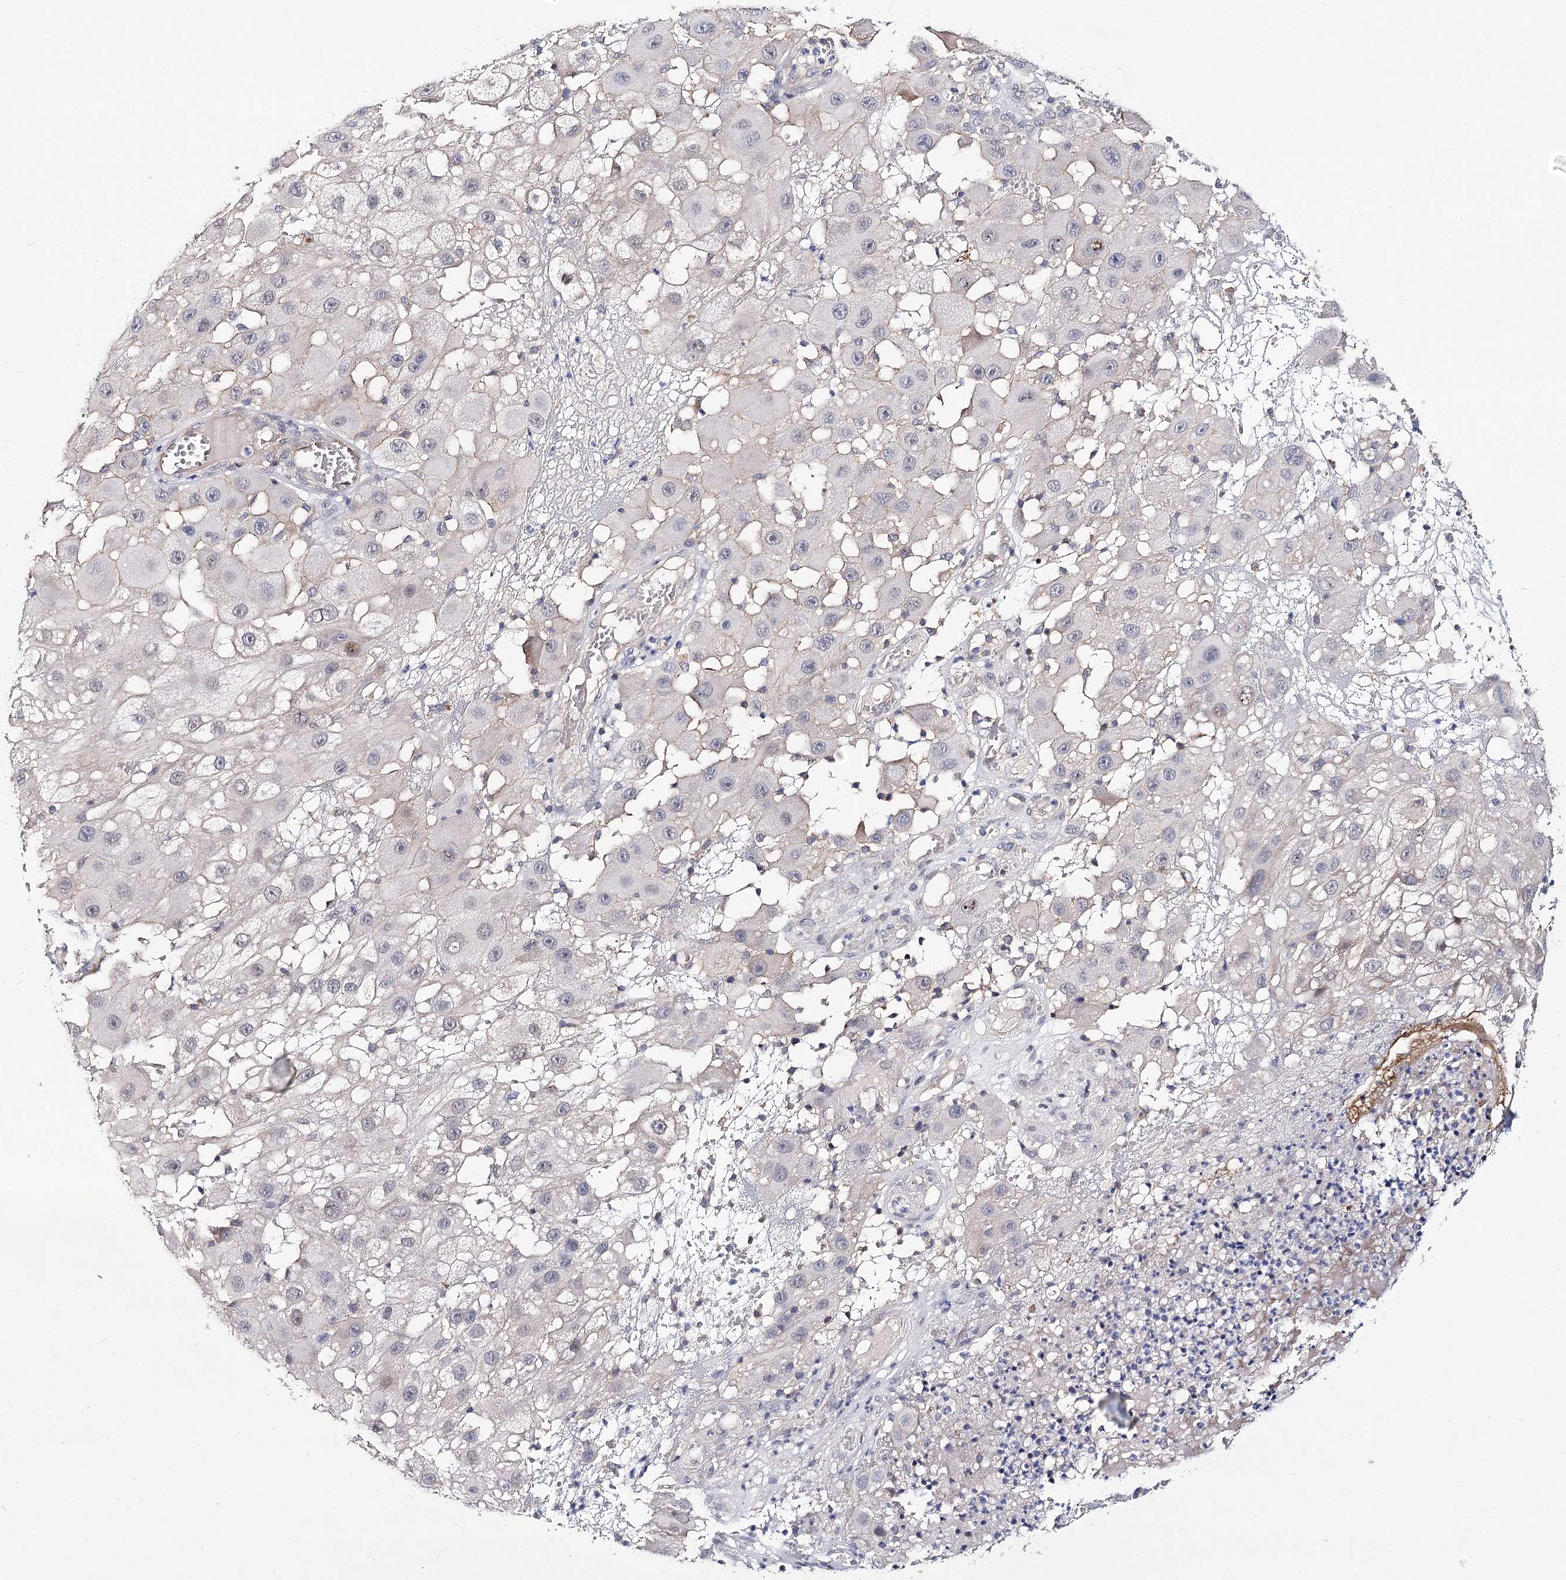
{"staining": {"intensity": "negative", "quantity": "none", "location": "none"}, "tissue": "melanoma", "cell_type": "Tumor cells", "image_type": "cancer", "snomed": [{"axis": "morphology", "description": "Malignant melanoma, NOS"}, {"axis": "topography", "description": "Skin"}], "caption": "This is an IHC photomicrograph of human melanoma. There is no expression in tumor cells.", "gene": "TMEM218", "patient": {"sex": "female", "age": 81}}